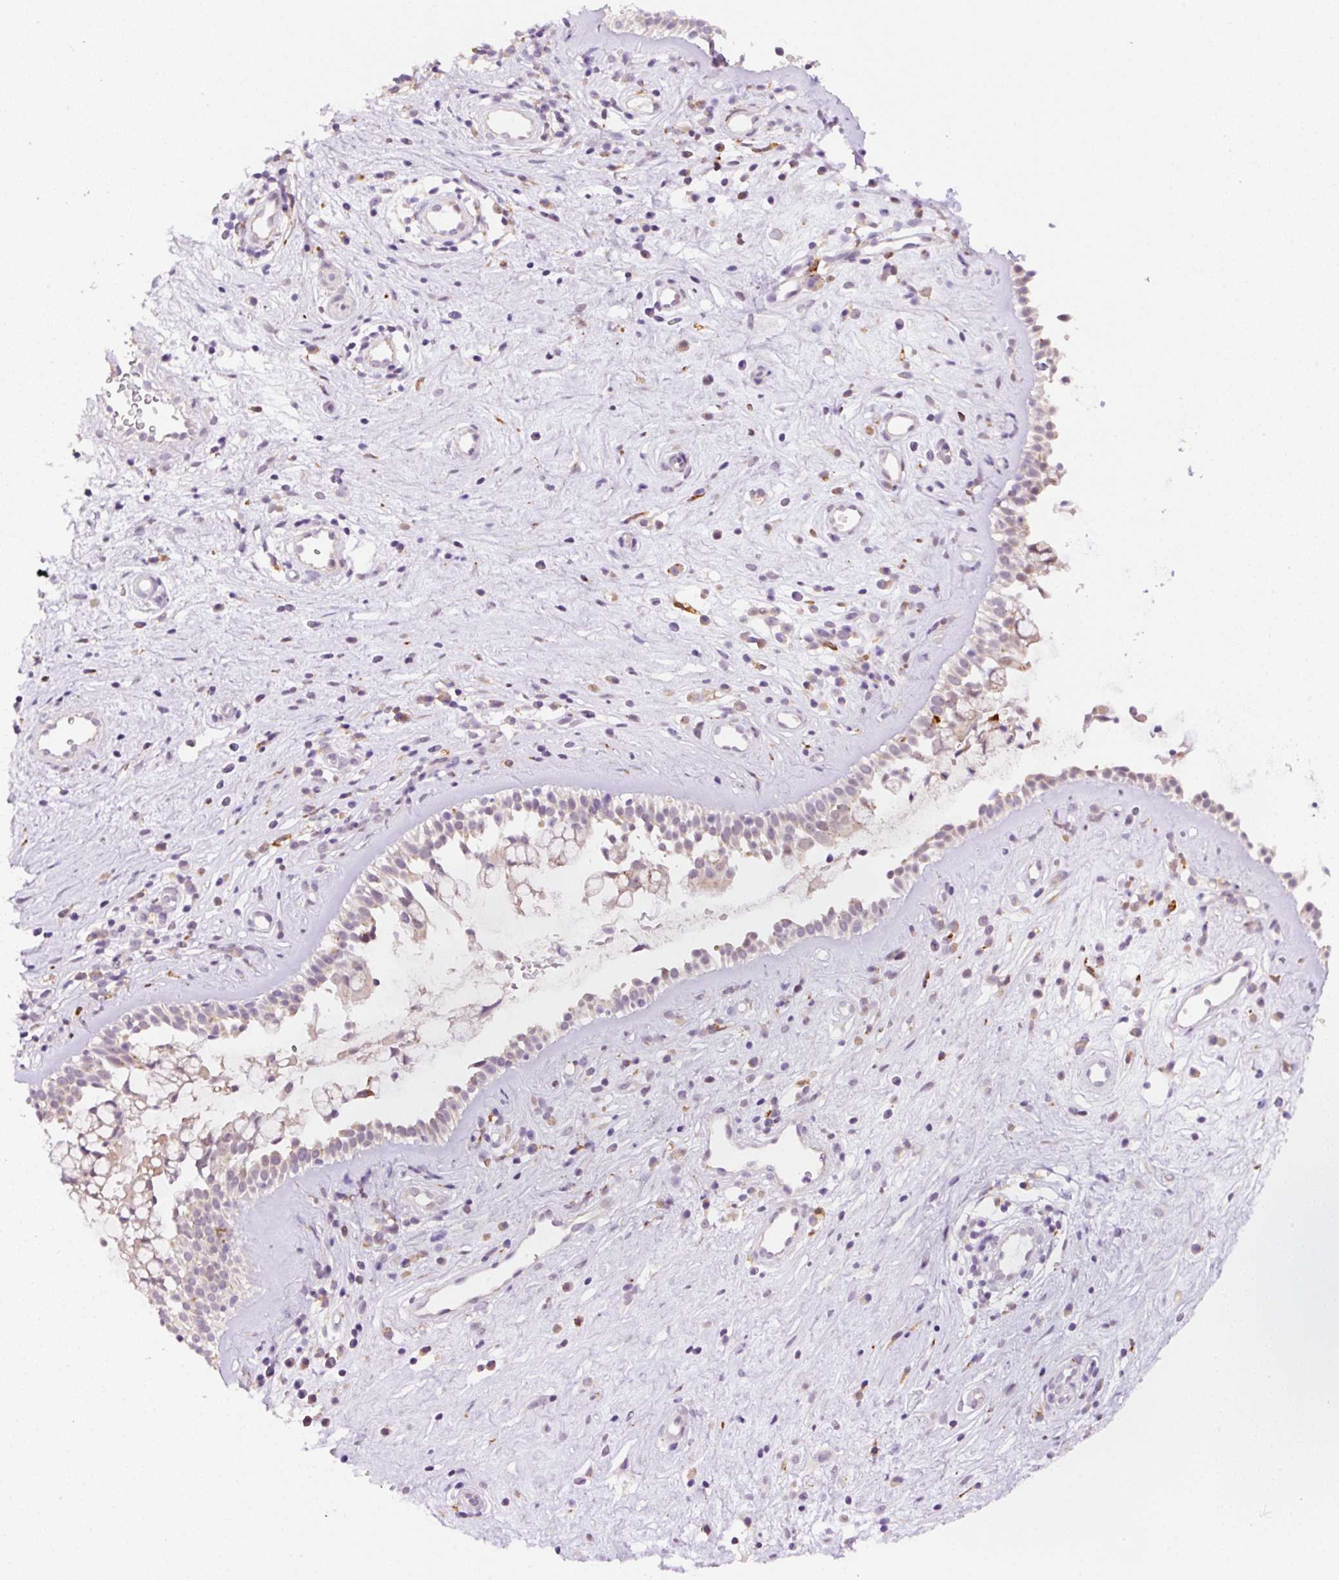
{"staining": {"intensity": "weak", "quantity": "<25%", "location": "cytoplasmic/membranous"}, "tissue": "nasopharynx", "cell_type": "Respiratory epithelial cells", "image_type": "normal", "snomed": [{"axis": "morphology", "description": "Normal tissue, NOS"}, {"axis": "topography", "description": "Nasopharynx"}], "caption": "Respiratory epithelial cells show no significant staining in benign nasopharynx.", "gene": "CEBPZOS", "patient": {"sex": "male", "age": 32}}